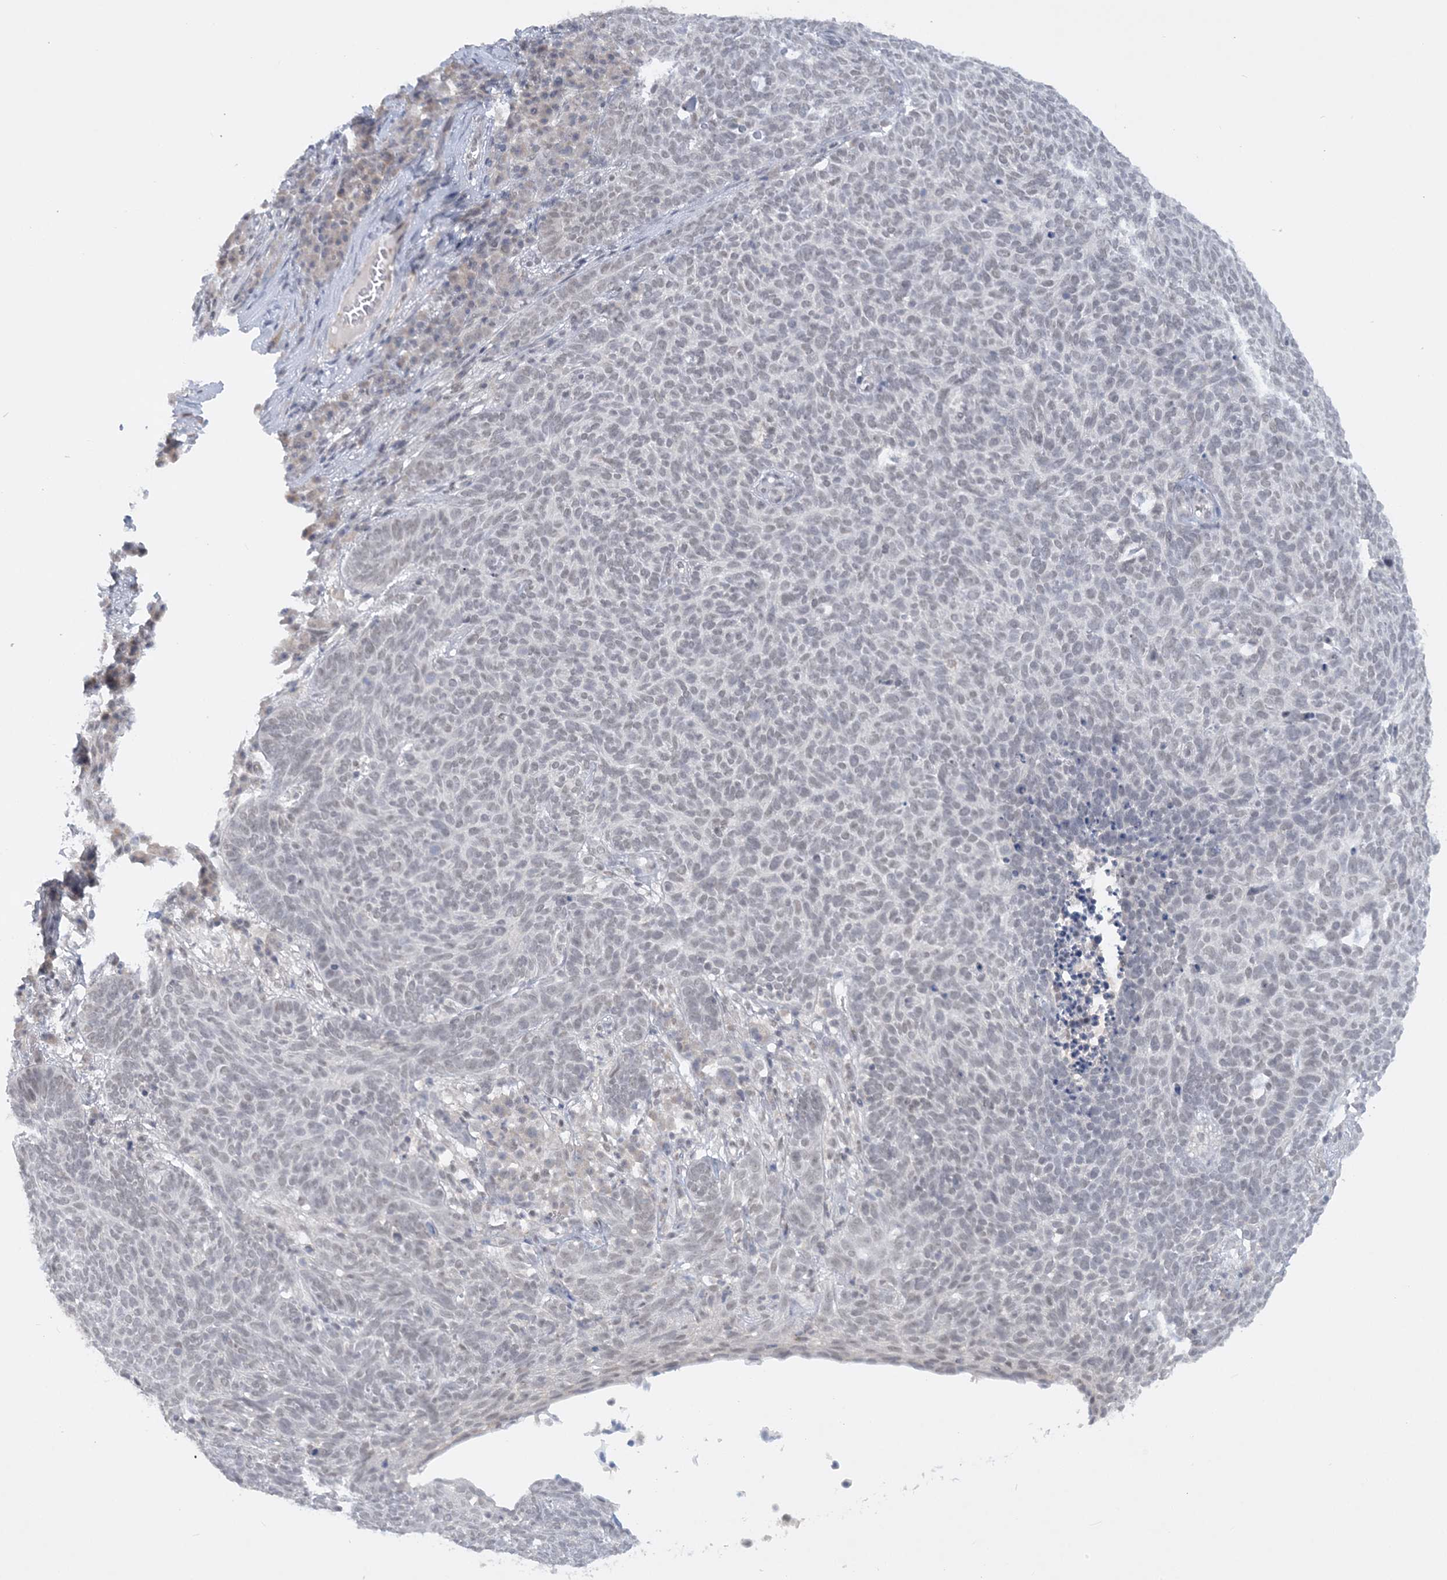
{"staining": {"intensity": "weak", "quantity": "<25%", "location": "nuclear"}, "tissue": "skin cancer", "cell_type": "Tumor cells", "image_type": "cancer", "snomed": [{"axis": "morphology", "description": "Squamous cell carcinoma, NOS"}, {"axis": "topography", "description": "Skin"}], "caption": "Immunohistochemical staining of skin cancer exhibits no significant staining in tumor cells. (Stains: DAB (3,3'-diaminobenzidine) immunohistochemistry with hematoxylin counter stain, Microscopy: brightfield microscopy at high magnification).", "gene": "KMT2D", "patient": {"sex": "female", "age": 90}}